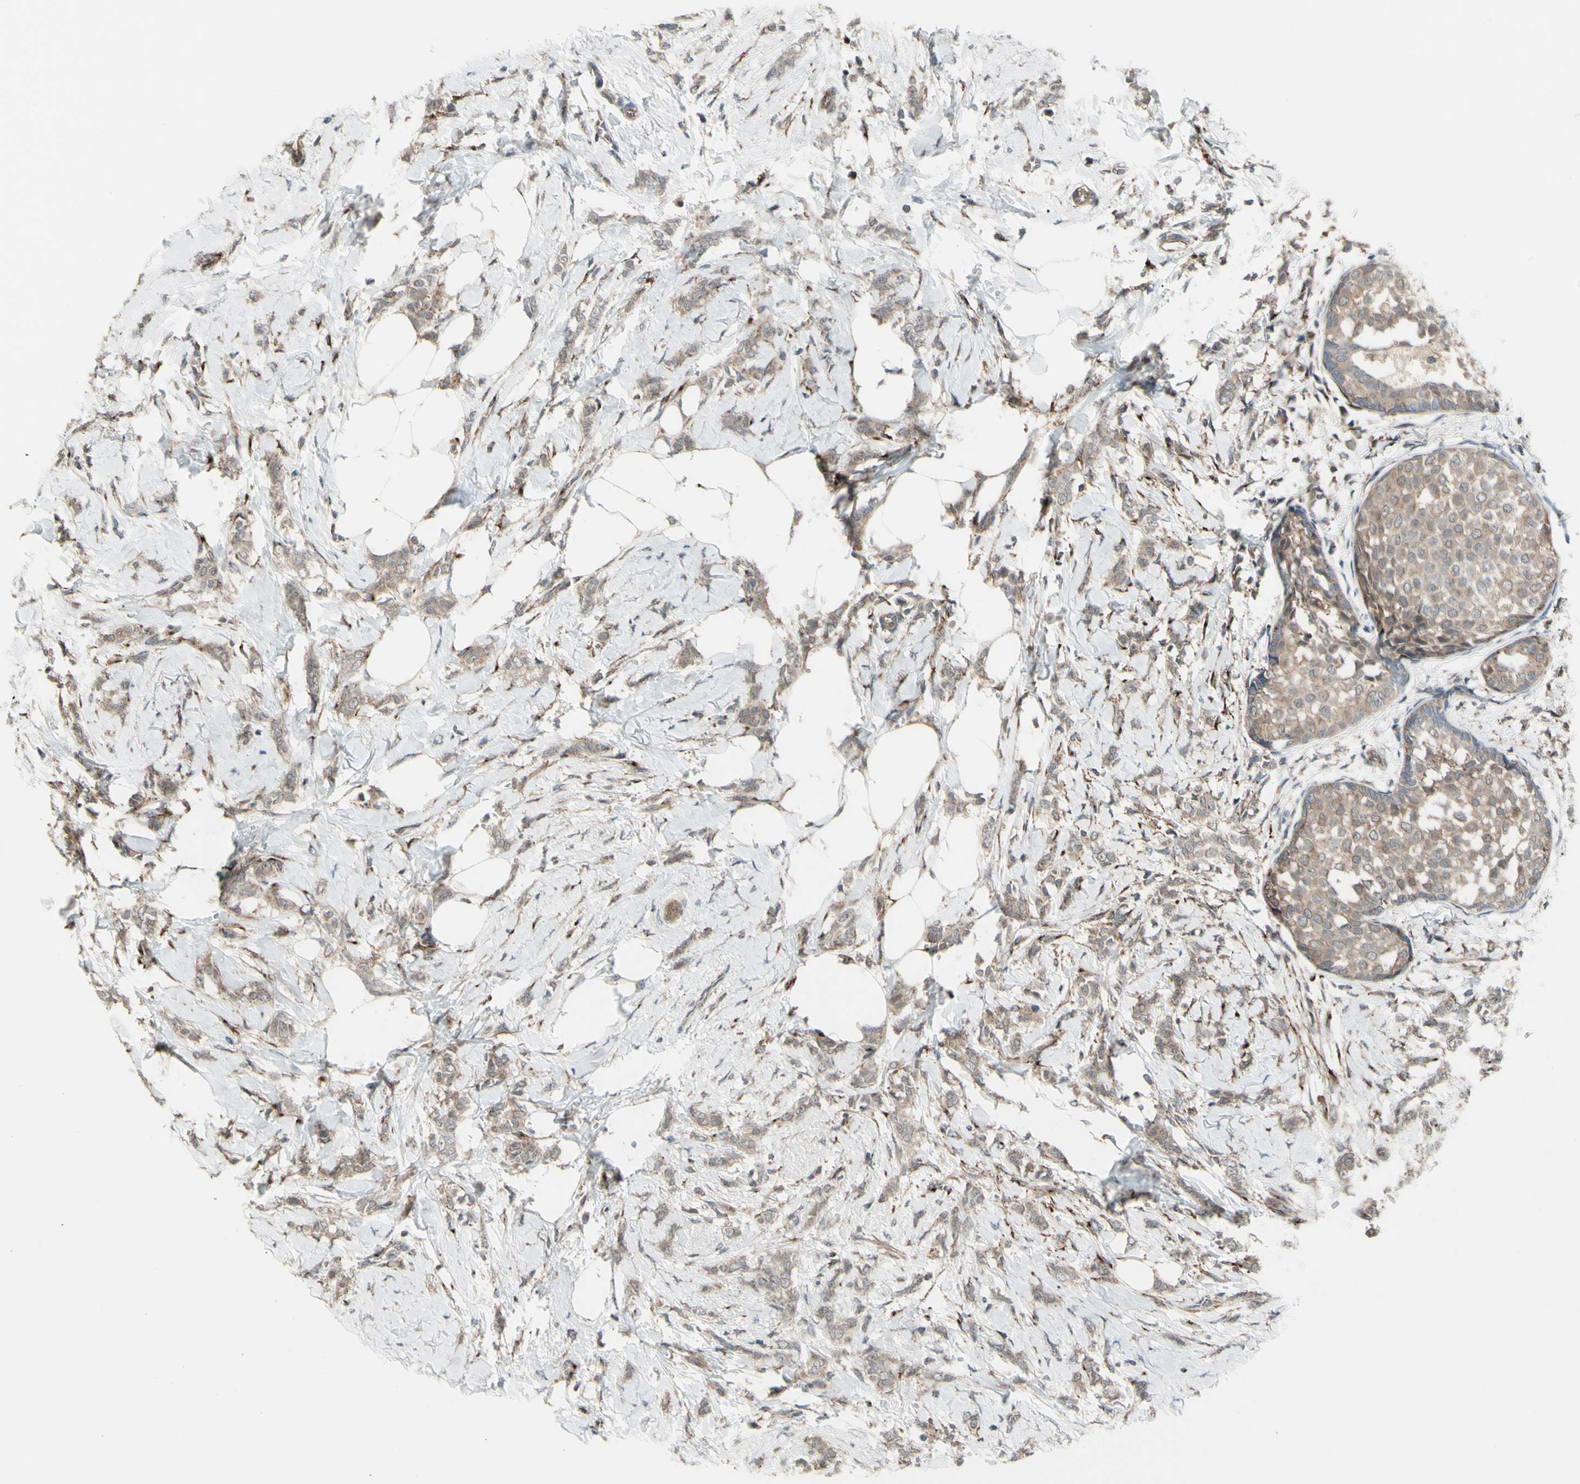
{"staining": {"intensity": "weak", "quantity": ">75%", "location": "cytoplasmic/membranous,nuclear"}, "tissue": "breast cancer", "cell_type": "Tumor cells", "image_type": "cancer", "snomed": [{"axis": "morphology", "description": "Lobular carcinoma, in situ"}, {"axis": "morphology", "description": "Lobular carcinoma"}, {"axis": "topography", "description": "Breast"}], "caption": "Immunohistochemistry (IHC) photomicrograph of neoplastic tissue: lobular carcinoma in situ (breast) stained using immunohistochemistry reveals low levels of weak protein expression localized specifically in the cytoplasmic/membranous and nuclear of tumor cells, appearing as a cytoplasmic/membranous and nuclear brown color.", "gene": "FLII", "patient": {"sex": "female", "age": 41}}